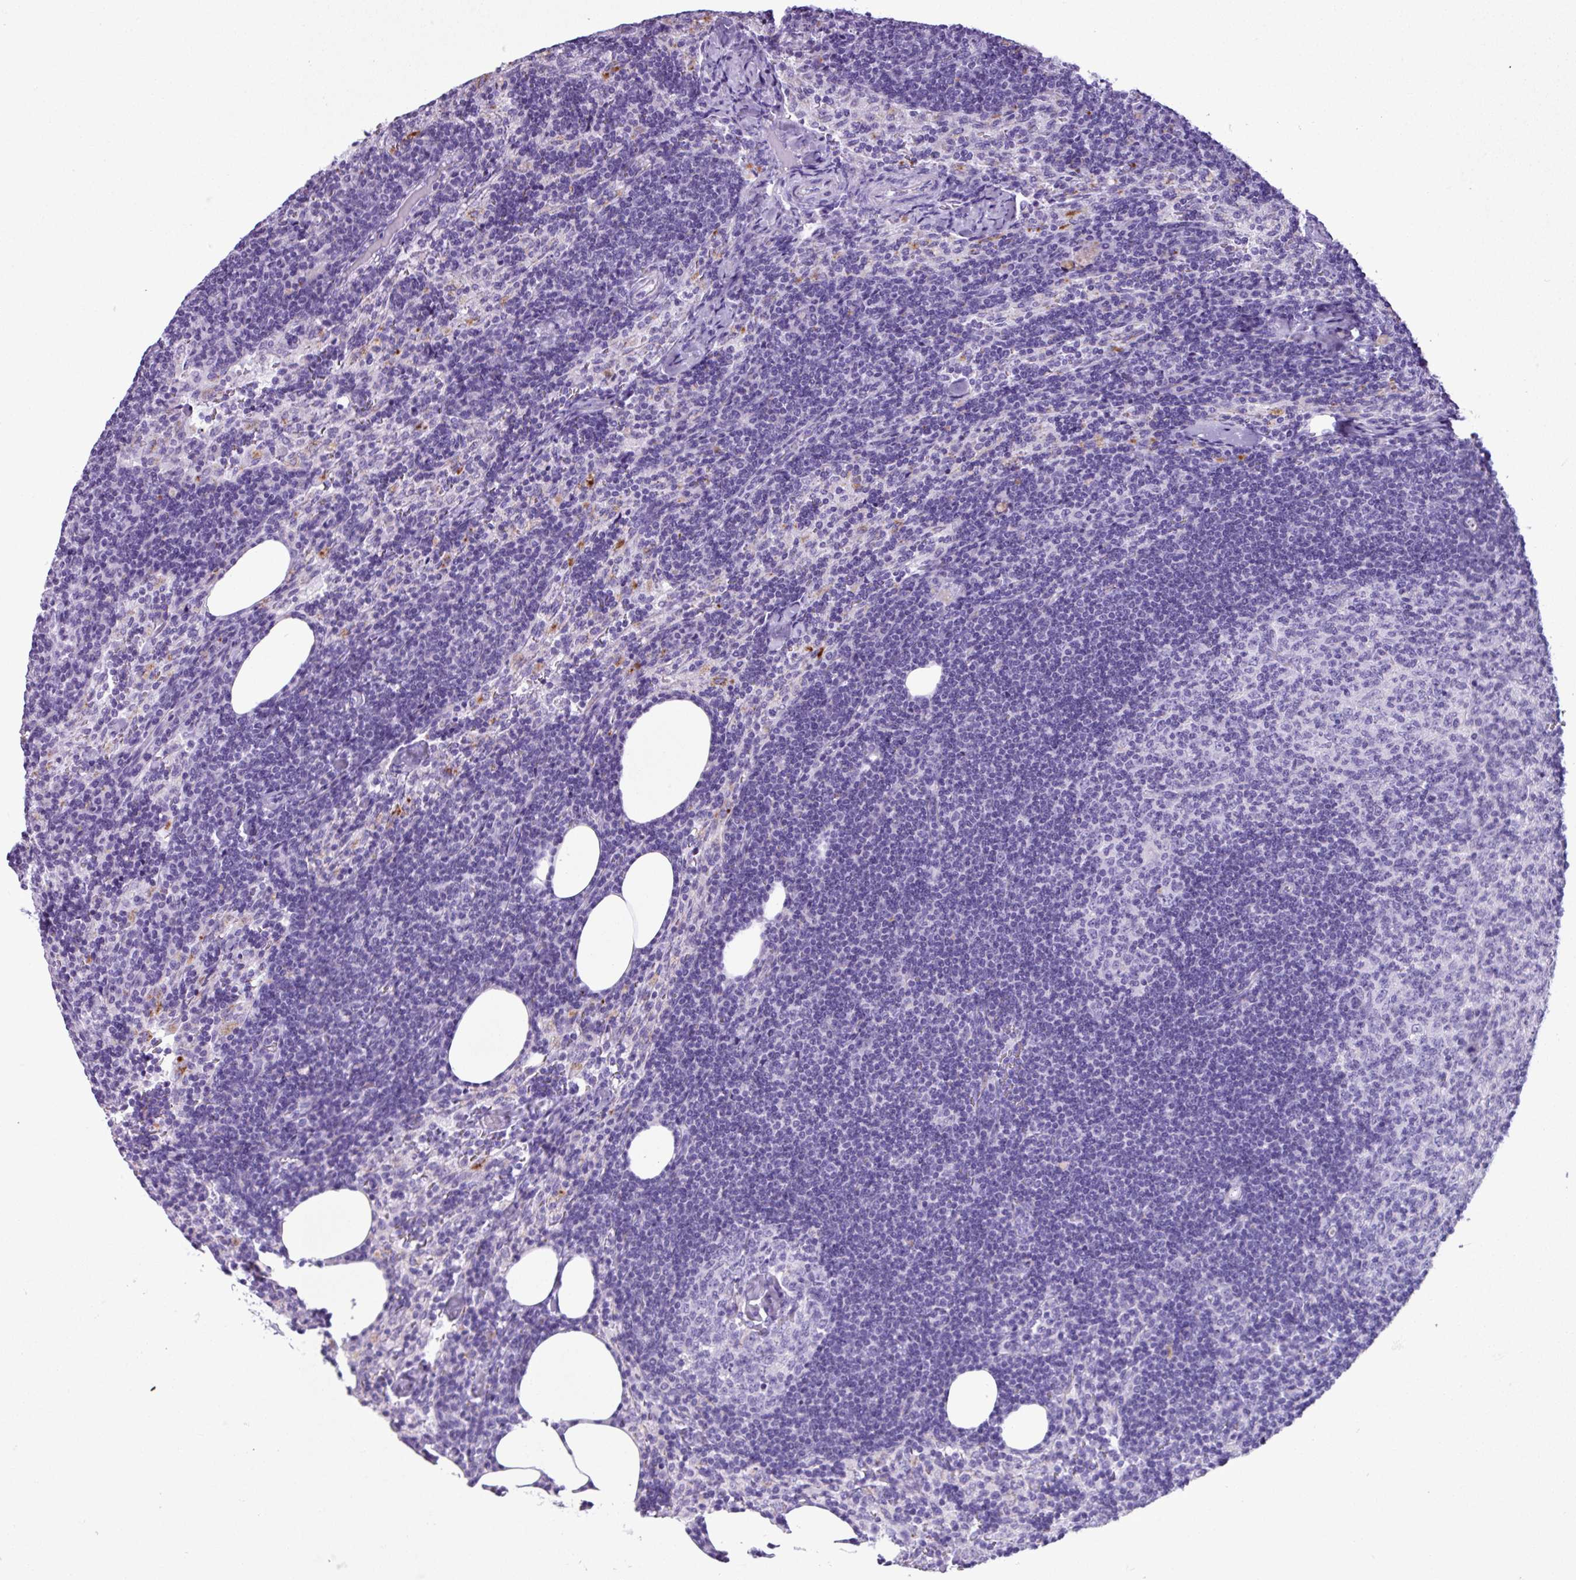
{"staining": {"intensity": "negative", "quantity": "none", "location": "none"}, "tissue": "lymph node", "cell_type": "Germinal center cells", "image_type": "normal", "snomed": [{"axis": "morphology", "description": "Normal tissue, NOS"}, {"axis": "topography", "description": "Lymph node"}], "caption": "Human lymph node stained for a protein using immunohistochemistry (IHC) demonstrates no staining in germinal center cells.", "gene": "AGO3", "patient": {"sex": "female", "age": 52}}